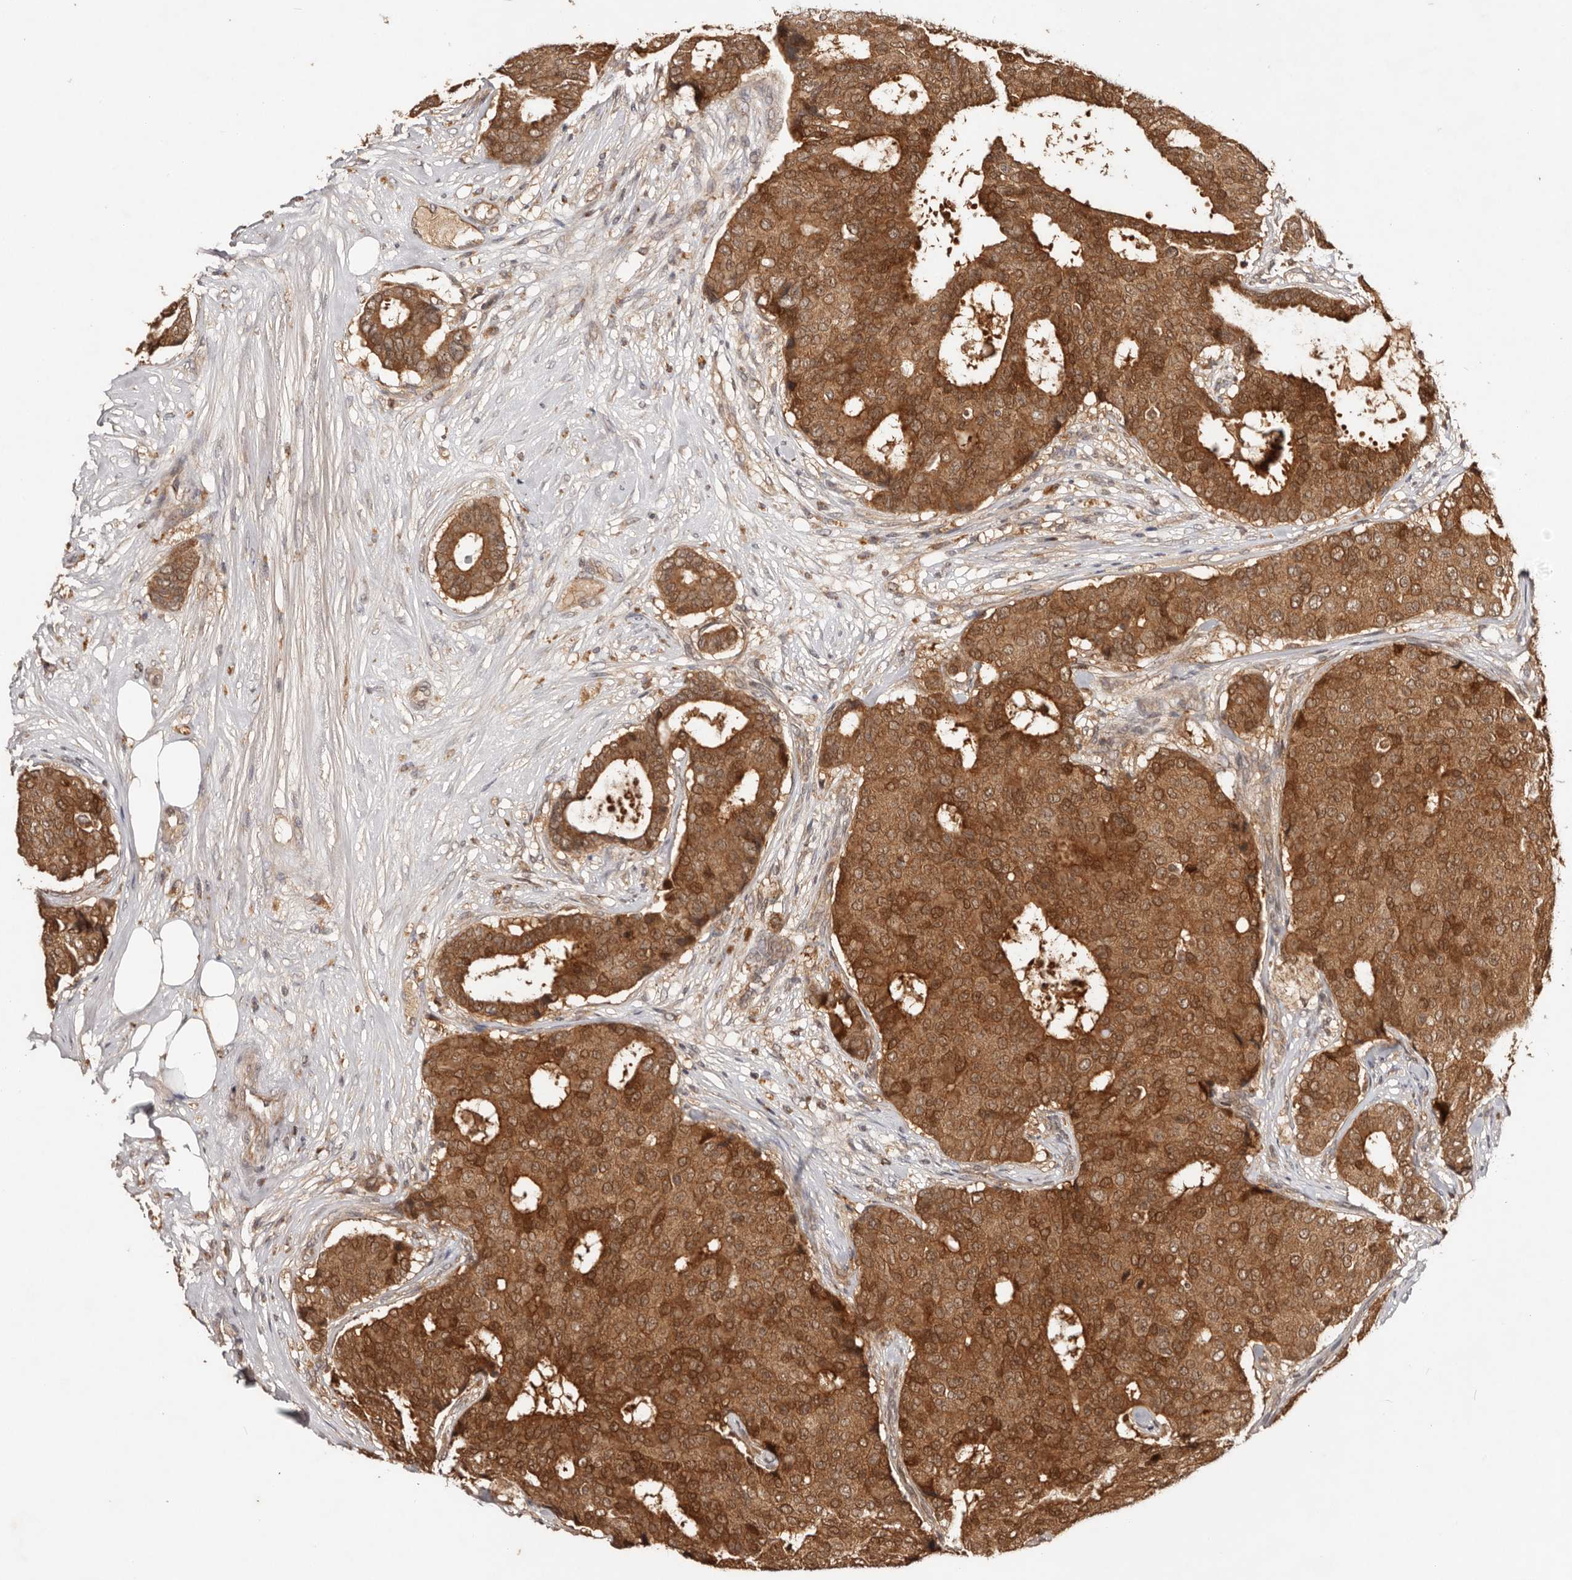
{"staining": {"intensity": "strong", "quantity": ">75%", "location": "cytoplasmic/membranous"}, "tissue": "breast cancer", "cell_type": "Tumor cells", "image_type": "cancer", "snomed": [{"axis": "morphology", "description": "Duct carcinoma"}, {"axis": "topography", "description": "Breast"}], "caption": "About >75% of tumor cells in human infiltrating ductal carcinoma (breast) demonstrate strong cytoplasmic/membranous protein positivity as visualized by brown immunohistochemical staining.", "gene": "PKIB", "patient": {"sex": "female", "age": 75}}